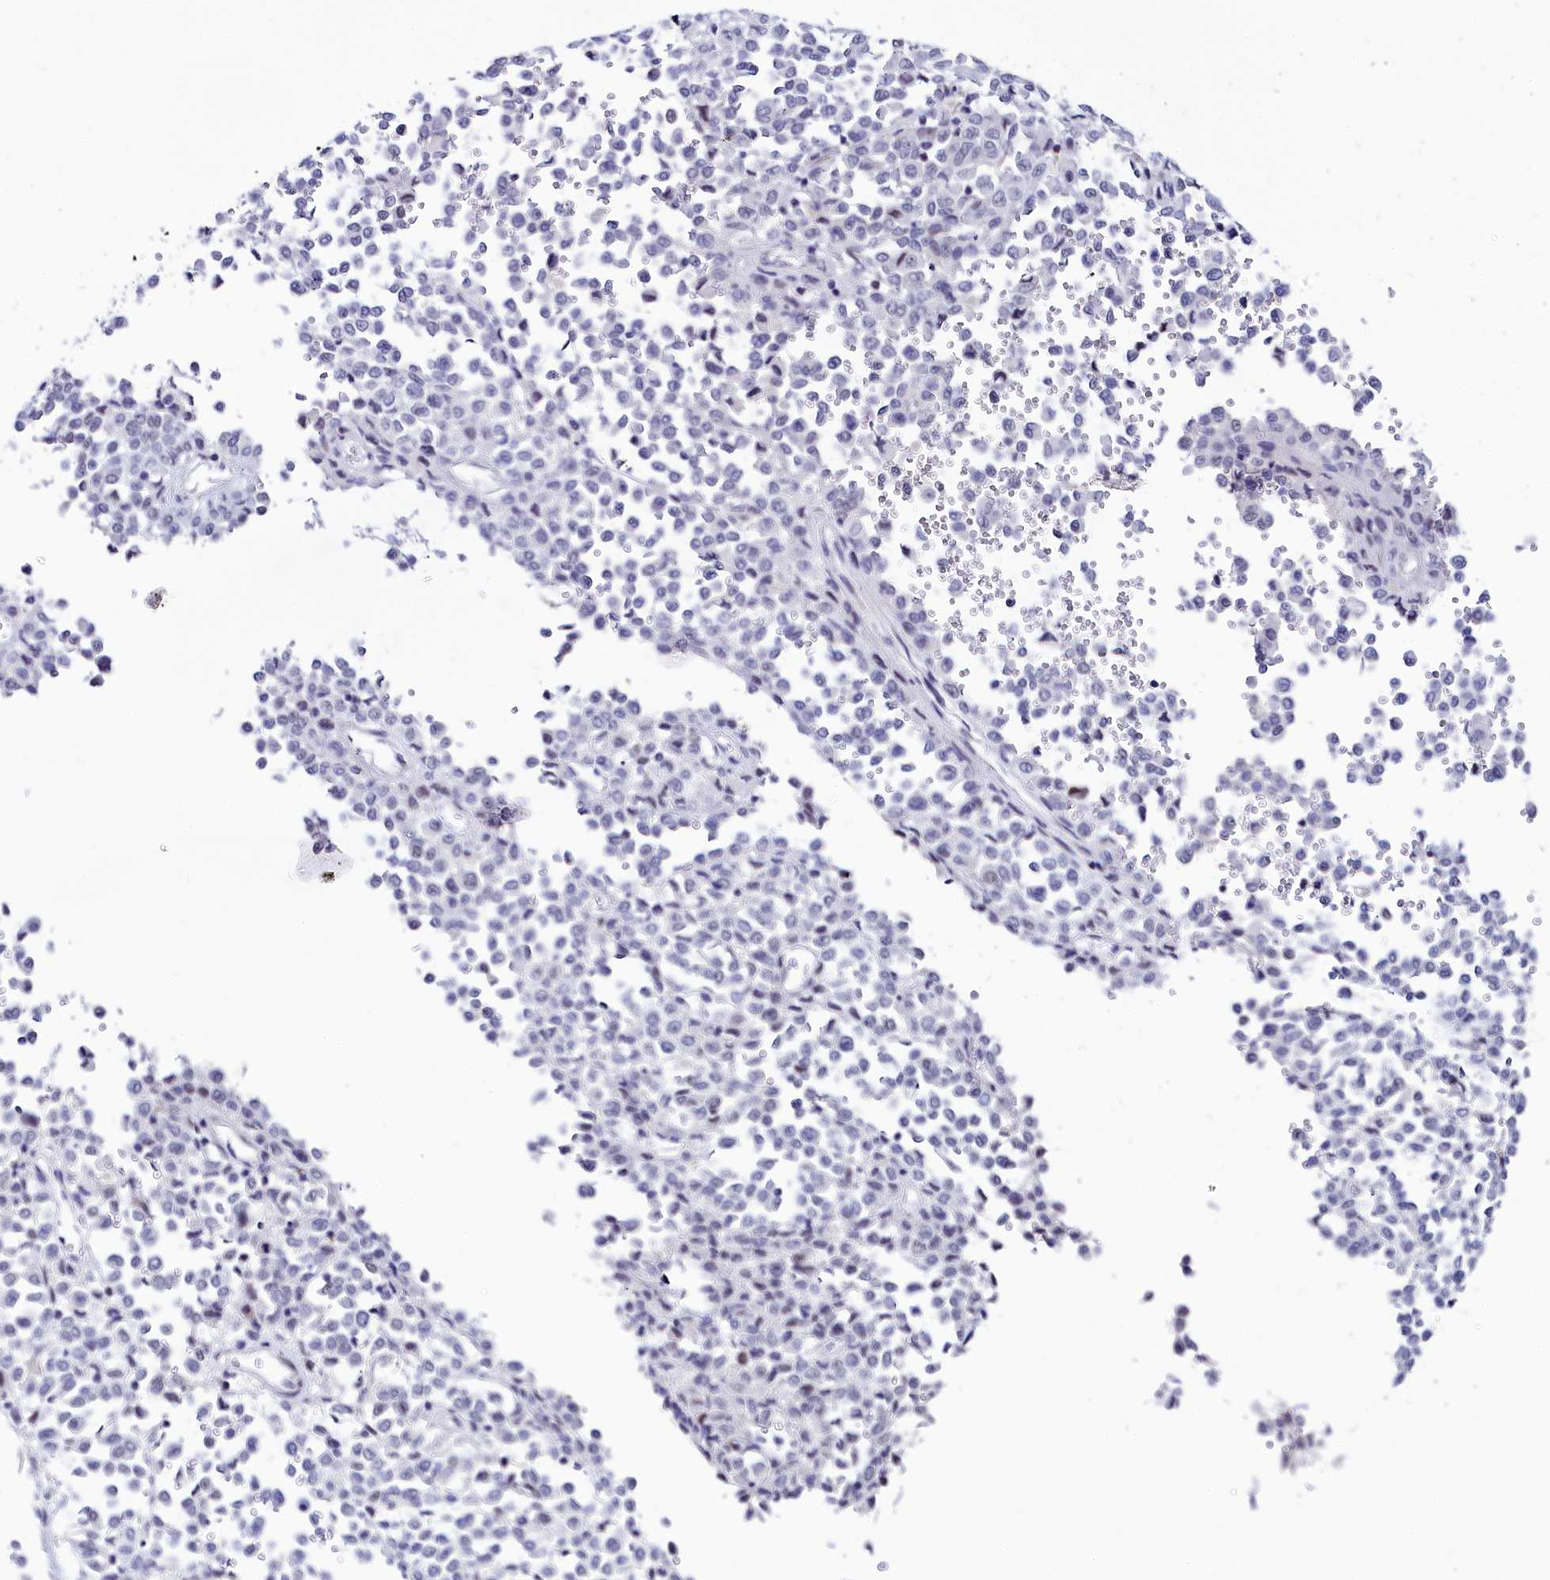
{"staining": {"intensity": "negative", "quantity": "none", "location": "none"}, "tissue": "melanoma", "cell_type": "Tumor cells", "image_type": "cancer", "snomed": [{"axis": "morphology", "description": "Malignant melanoma, Metastatic site"}, {"axis": "topography", "description": "Pancreas"}], "caption": "Malignant melanoma (metastatic site) stained for a protein using IHC reveals no staining tumor cells.", "gene": "TCOF1", "patient": {"sex": "female", "age": 30}}